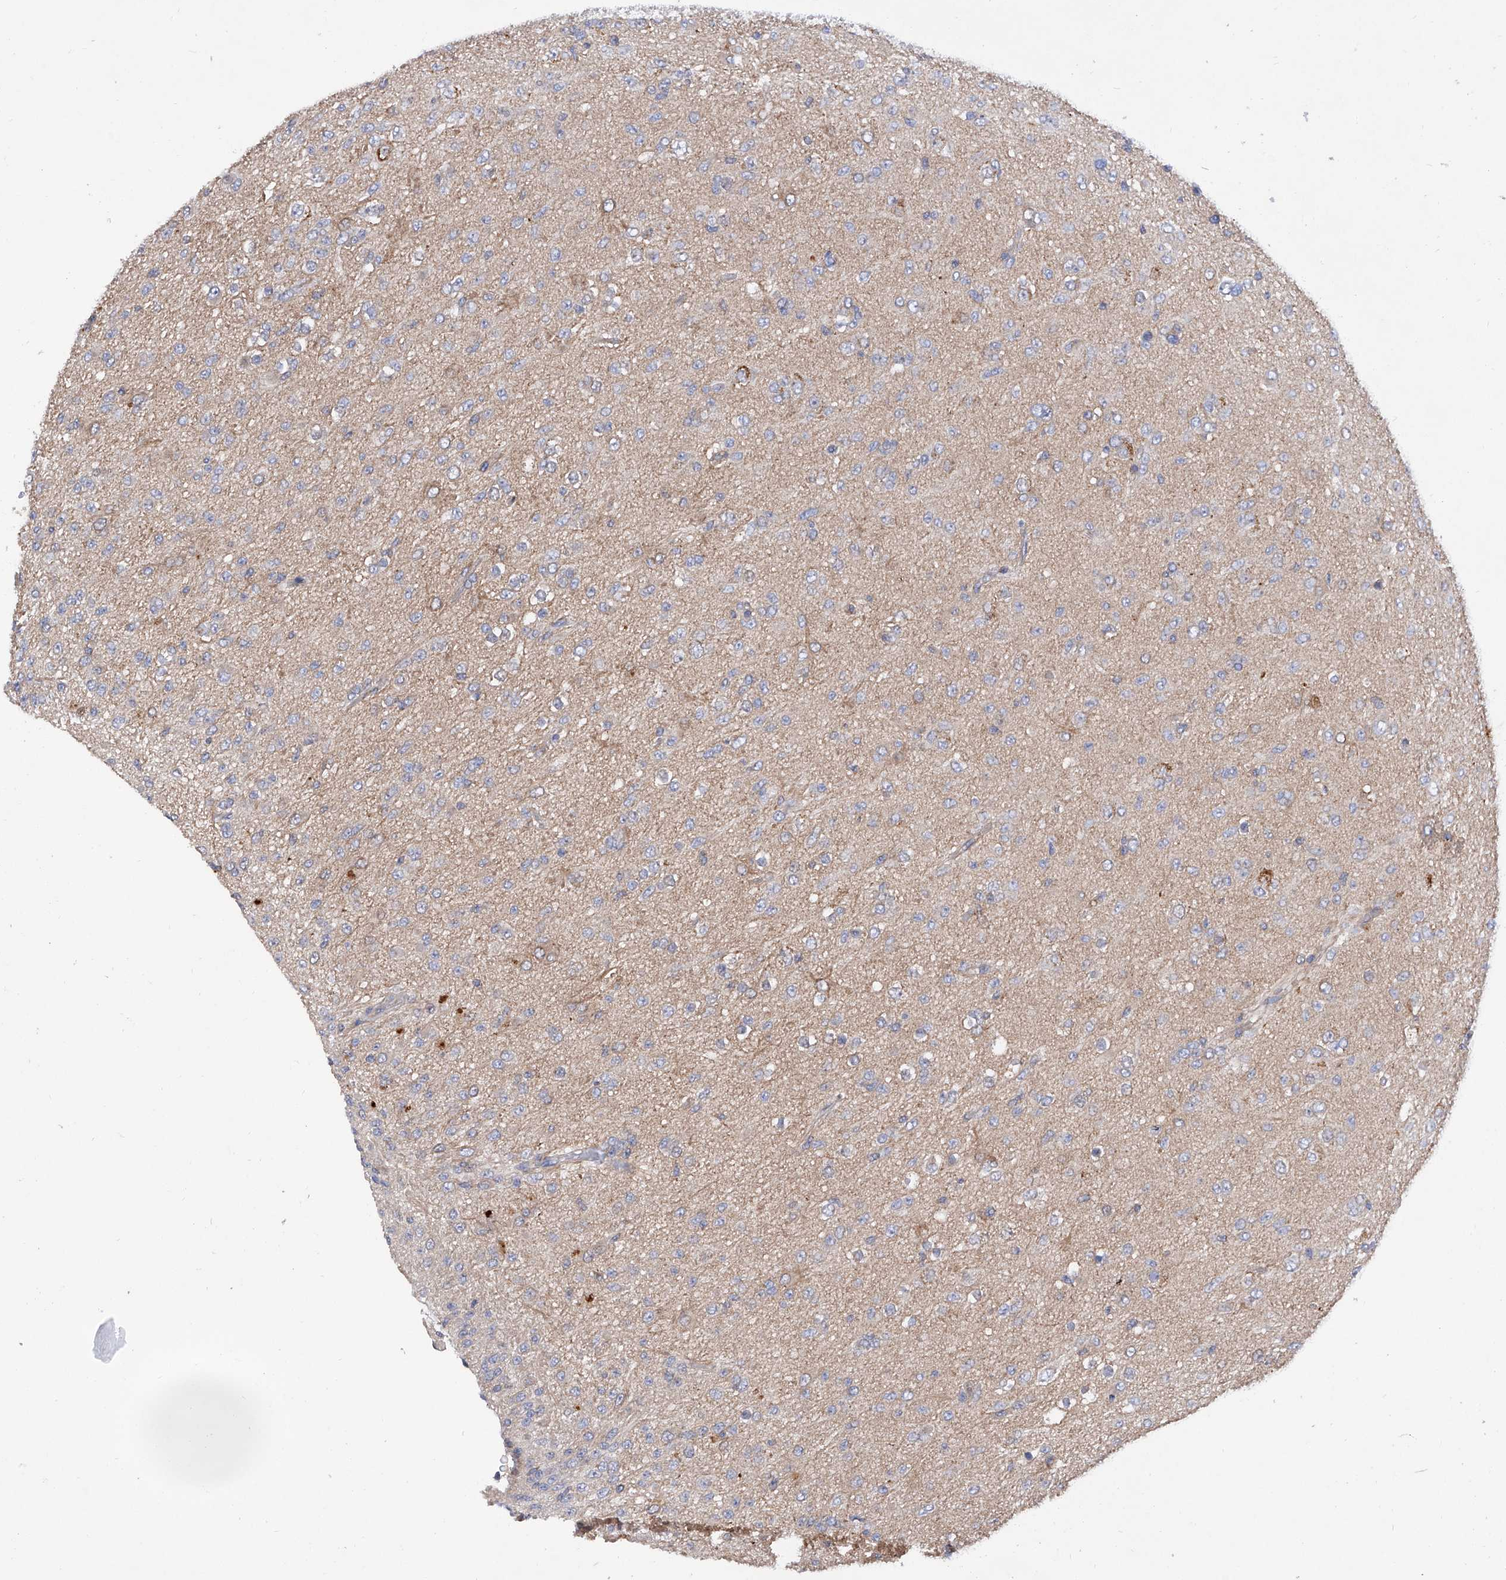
{"staining": {"intensity": "negative", "quantity": "none", "location": "none"}, "tissue": "glioma", "cell_type": "Tumor cells", "image_type": "cancer", "snomed": [{"axis": "morphology", "description": "Glioma, malignant, Low grade"}, {"axis": "topography", "description": "Brain"}], "caption": "High magnification brightfield microscopy of glioma stained with DAB (brown) and counterstained with hematoxylin (blue): tumor cells show no significant positivity.", "gene": "INPP5B", "patient": {"sex": "male", "age": 65}}